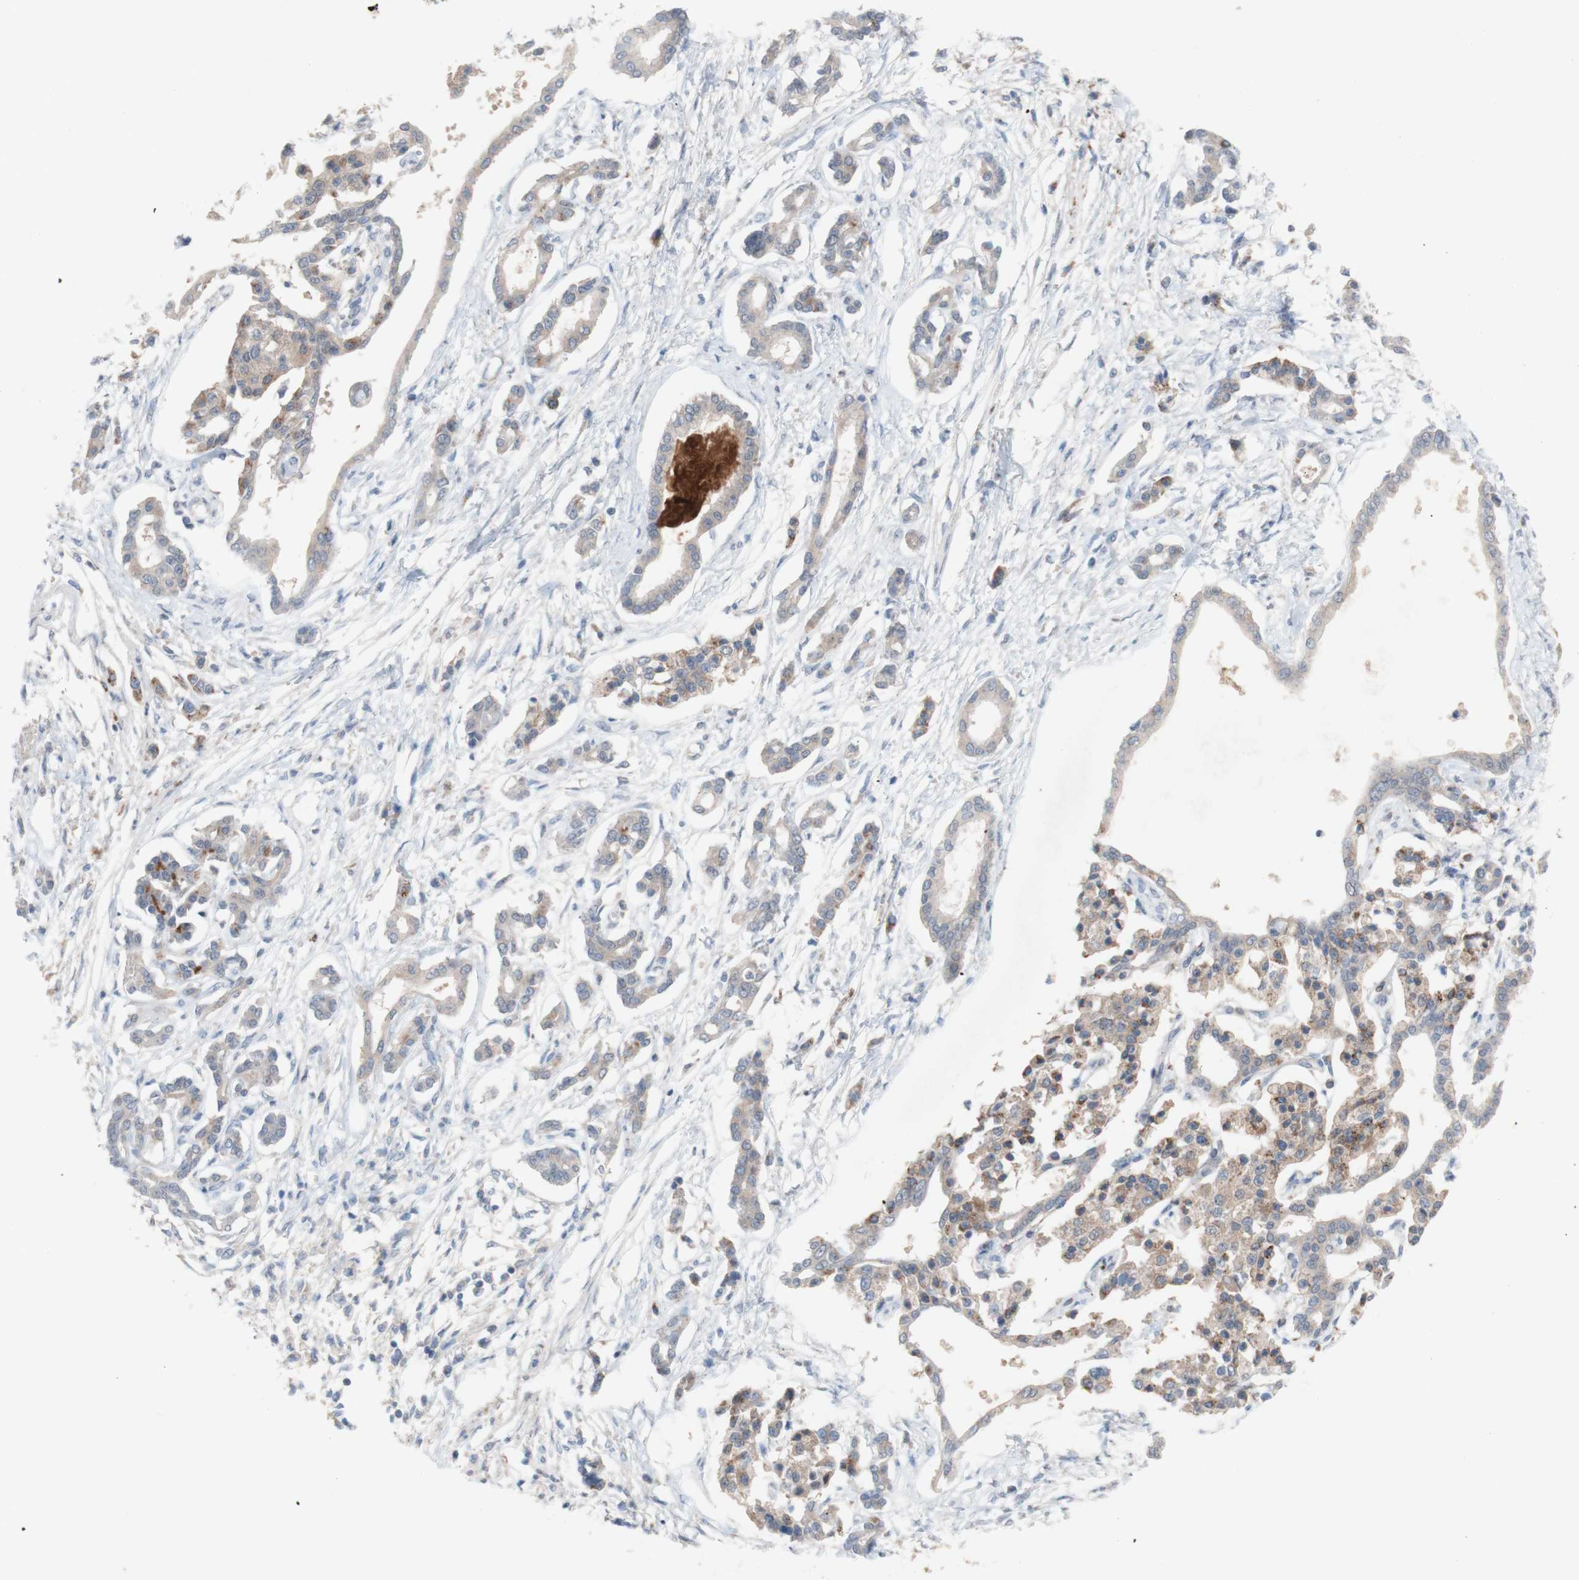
{"staining": {"intensity": "weak", "quantity": ">75%", "location": "cytoplasmic/membranous"}, "tissue": "pancreatic cancer", "cell_type": "Tumor cells", "image_type": "cancer", "snomed": [{"axis": "morphology", "description": "Adenocarcinoma, NOS"}, {"axis": "topography", "description": "Pancreas"}], "caption": "Brown immunohistochemical staining in human pancreatic cancer (adenocarcinoma) shows weak cytoplasmic/membranous staining in about >75% of tumor cells.", "gene": "PEX2", "patient": {"sex": "male", "age": 56}}